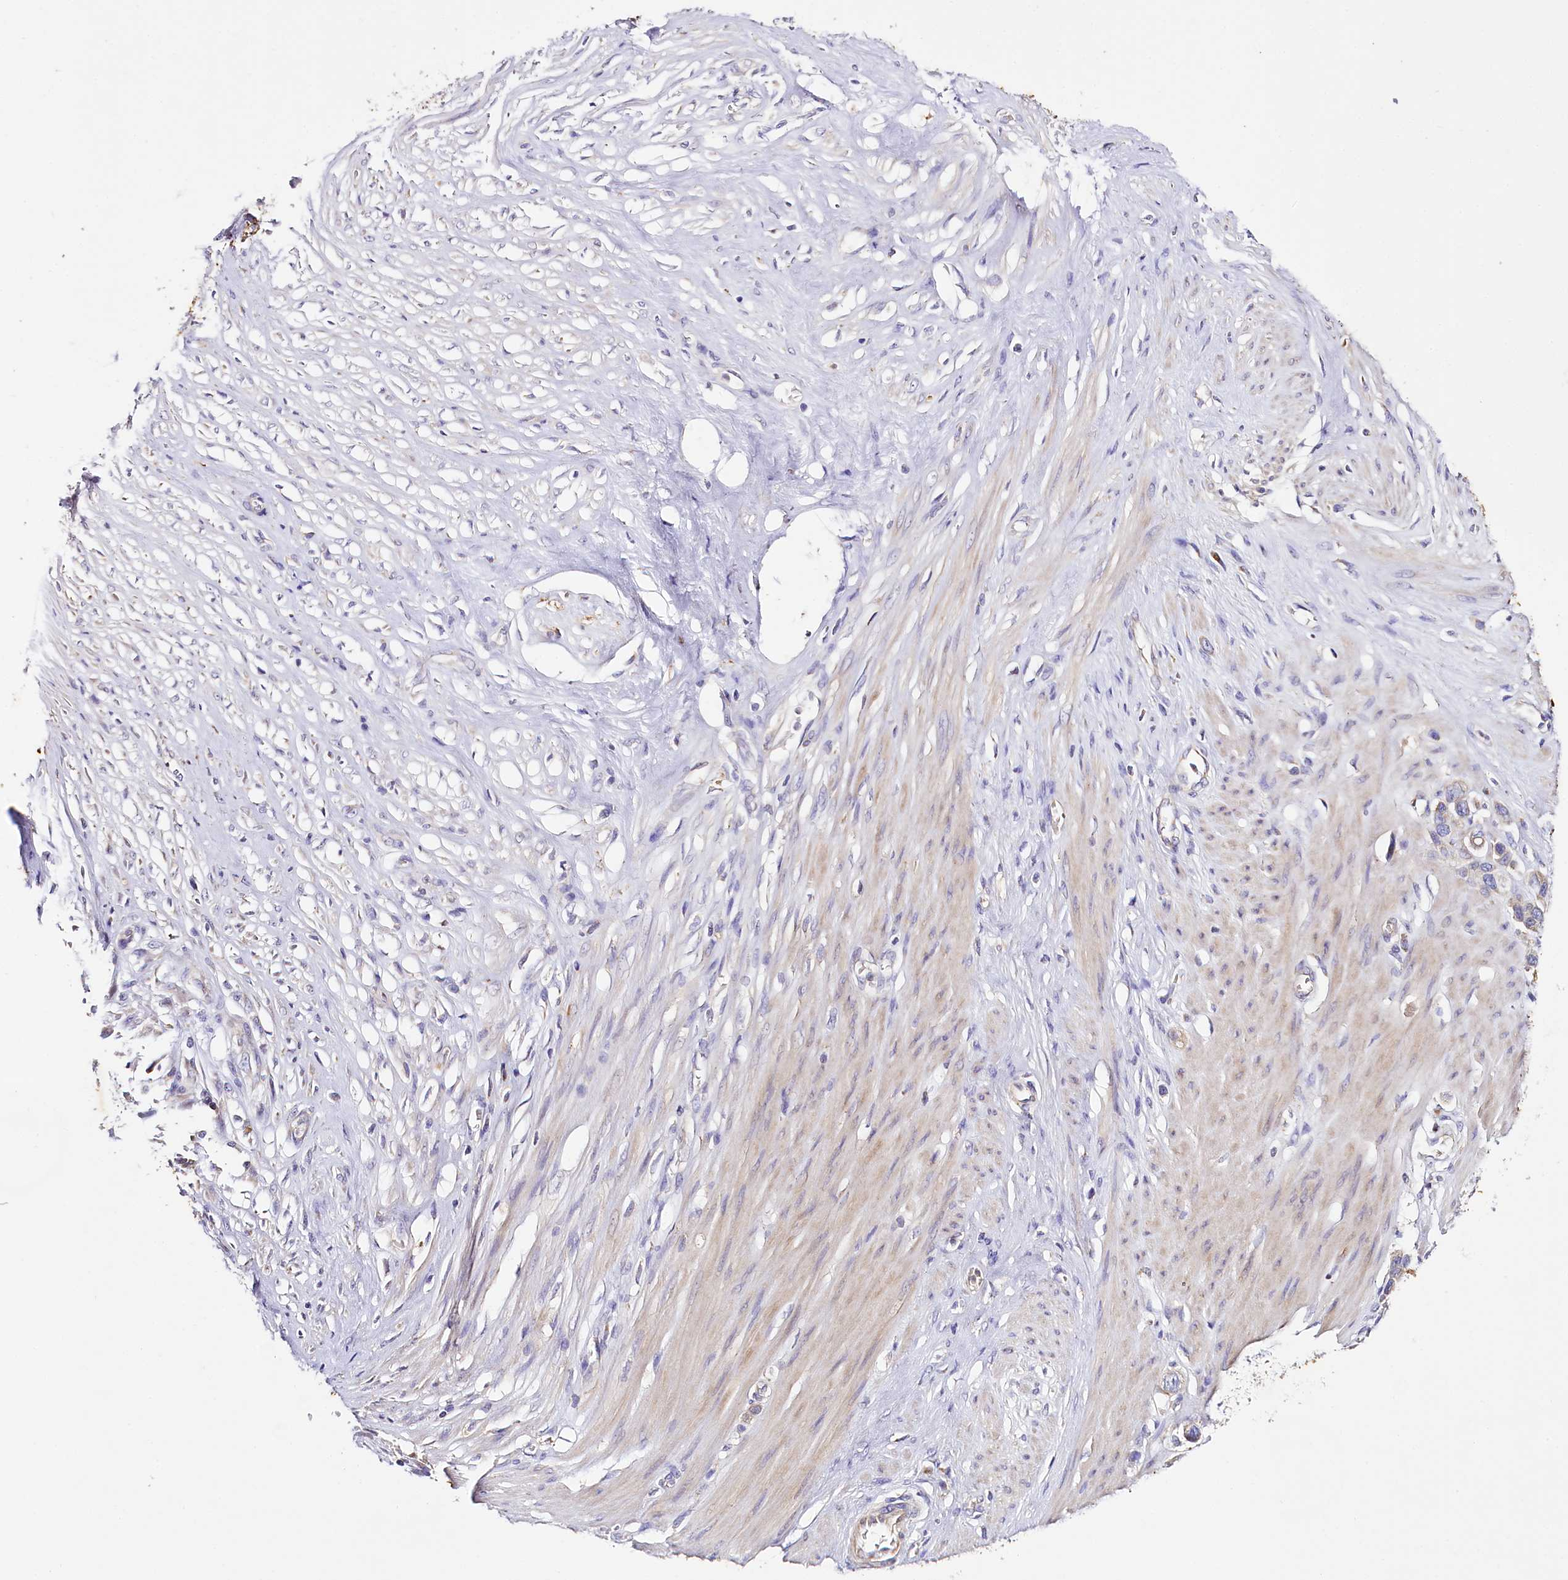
{"staining": {"intensity": "moderate", "quantity": "<25%", "location": "cytoplasmic/membranous"}, "tissue": "stomach cancer", "cell_type": "Tumor cells", "image_type": "cancer", "snomed": [{"axis": "morphology", "description": "Adenocarcinoma, NOS"}, {"axis": "morphology", "description": "Adenocarcinoma, High grade"}, {"axis": "topography", "description": "Stomach, upper"}, {"axis": "topography", "description": "Stomach, lower"}], "caption": "Immunohistochemical staining of human stomach cancer demonstrates moderate cytoplasmic/membranous protein expression in approximately <25% of tumor cells. The staining was performed using DAB, with brown indicating positive protein expression. Nuclei are stained blue with hematoxylin.", "gene": "SACM1L", "patient": {"sex": "female", "age": 65}}